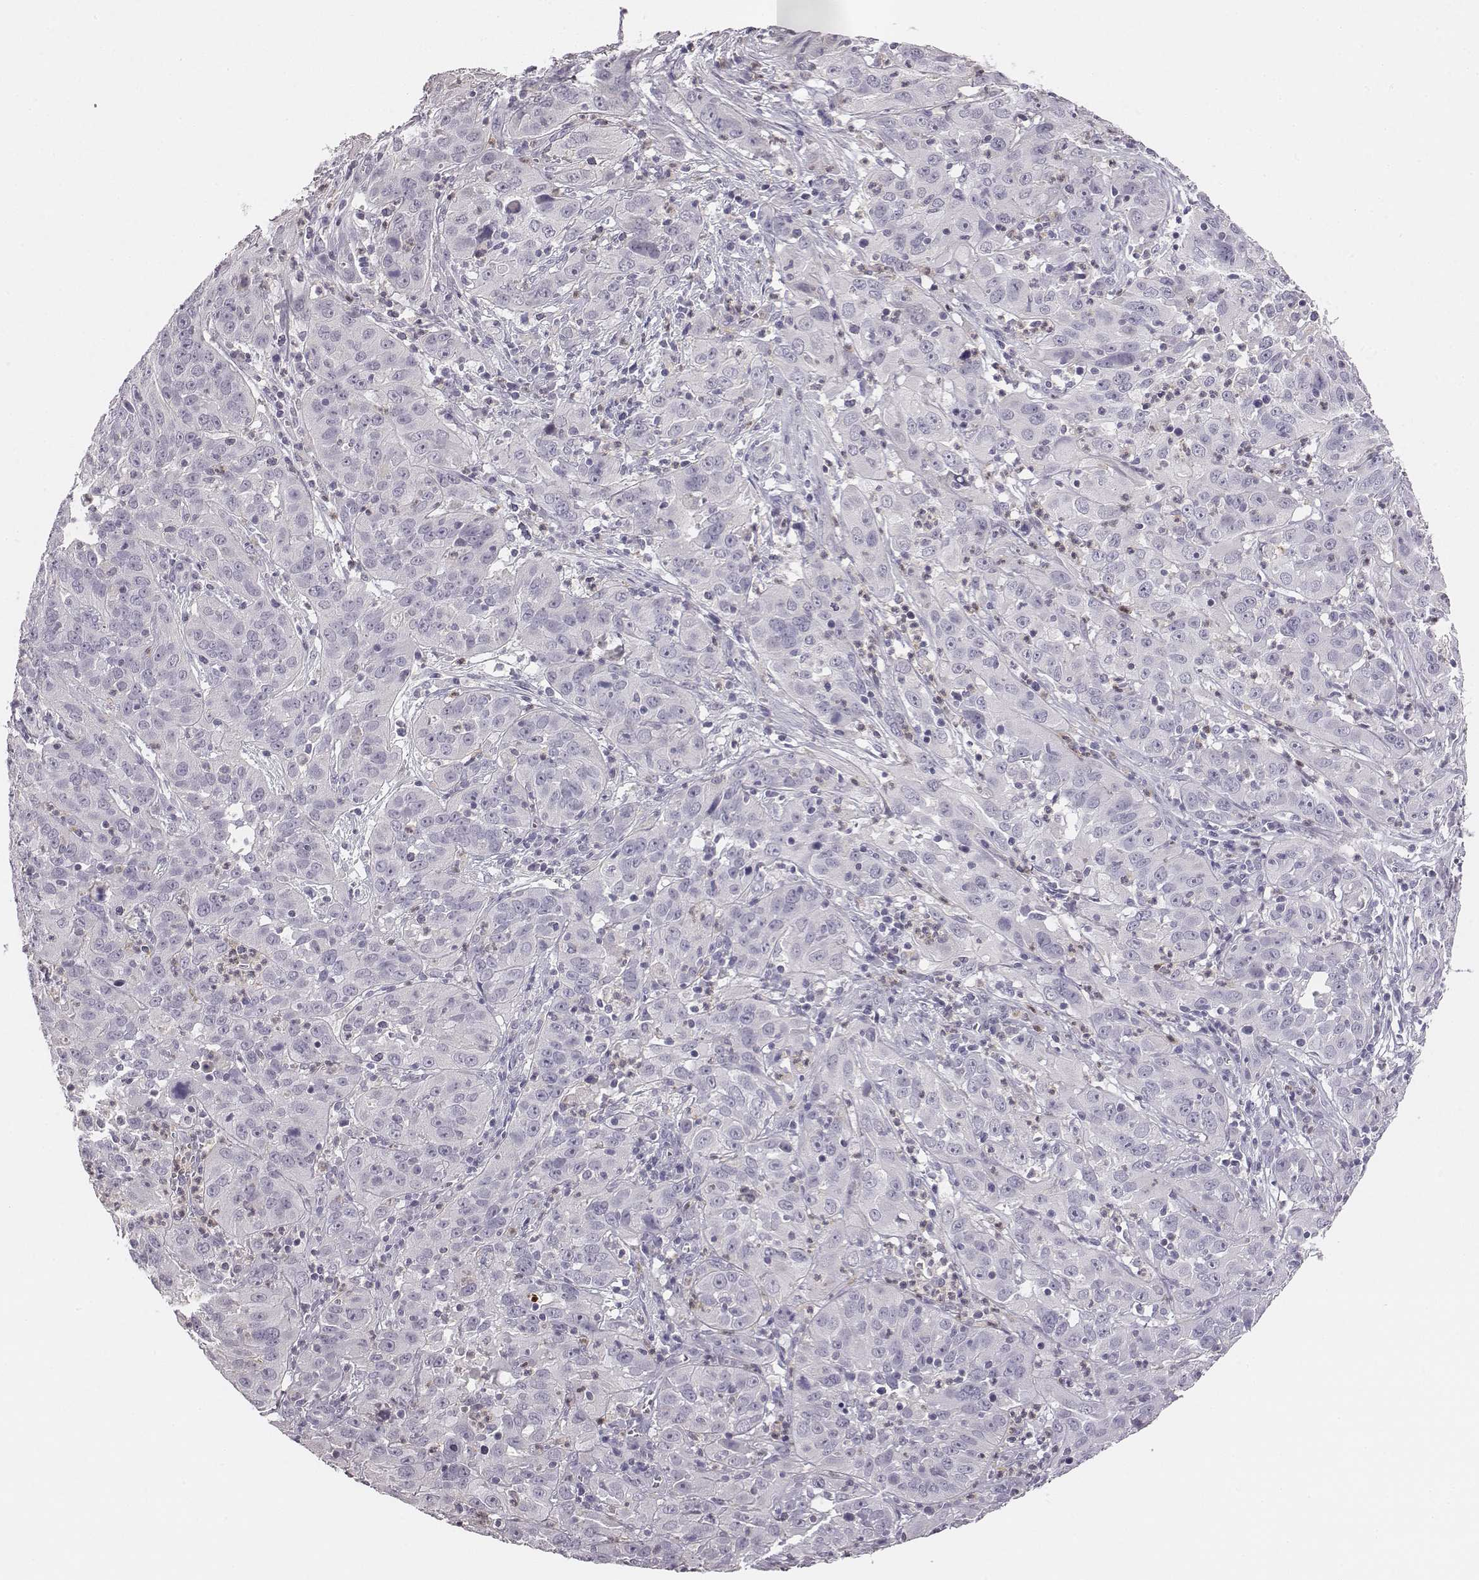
{"staining": {"intensity": "negative", "quantity": "none", "location": "none"}, "tissue": "cervical cancer", "cell_type": "Tumor cells", "image_type": "cancer", "snomed": [{"axis": "morphology", "description": "Squamous cell carcinoma, NOS"}, {"axis": "topography", "description": "Cervix"}], "caption": "Immunohistochemistry (IHC) micrograph of human cervical cancer (squamous cell carcinoma) stained for a protein (brown), which reveals no positivity in tumor cells. Nuclei are stained in blue.", "gene": "ADAM7", "patient": {"sex": "female", "age": 32}}